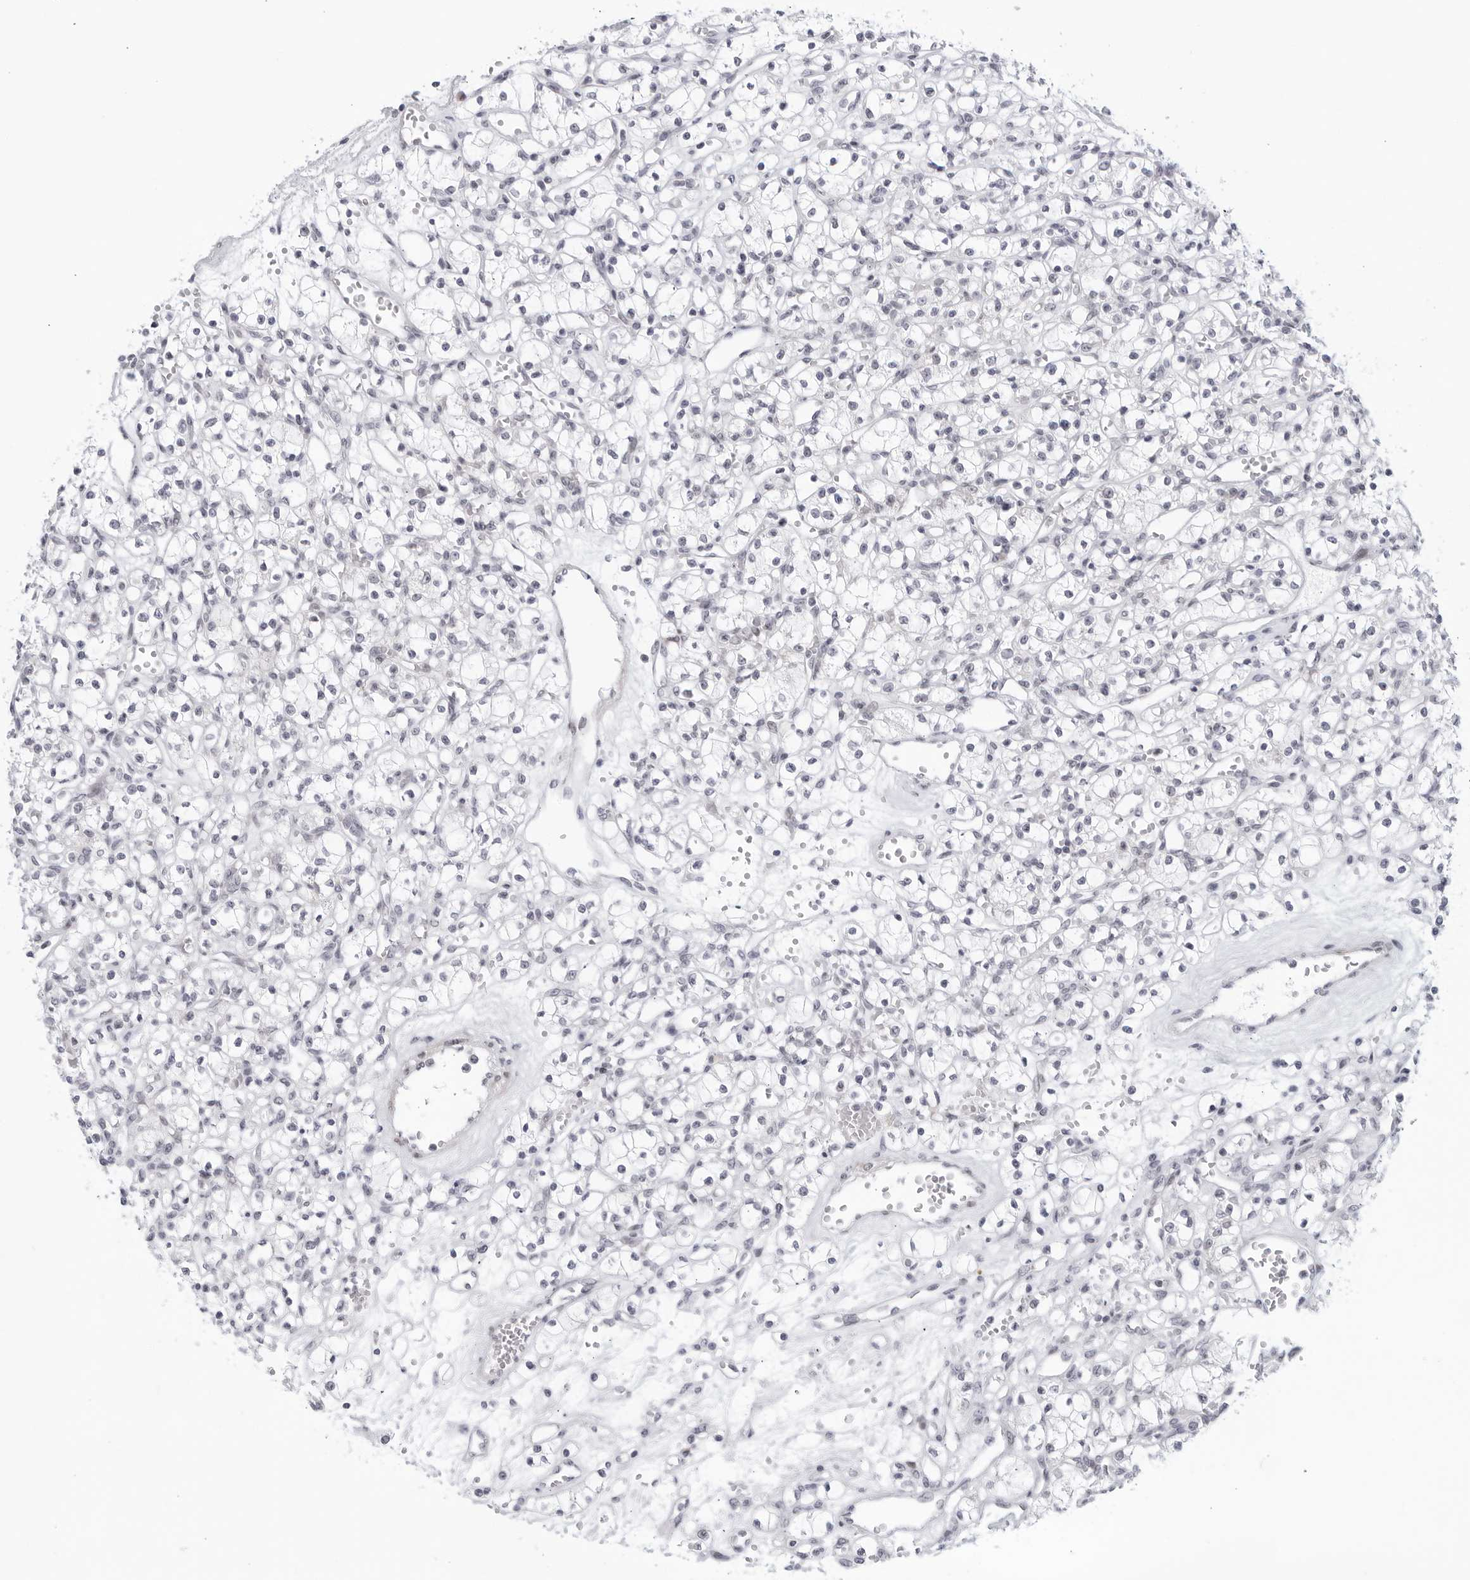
{"staining": {"intensity": "negative", "quantity": "none", "location": "none"}, "tissue": "renal cancer", "cell_type": "Tumor cells", "image_type": "cancer", "snomed": [{"axis": "morphology", "description": "Adenocarcinoma, NOS"}, {"axis": "topography", "description": "Kidney"}], "caption": "Tumor cells show no significant protein expression in renal cancer.", "gene": "WDTC1", "patient": {"sex": "female", "age": 59}}